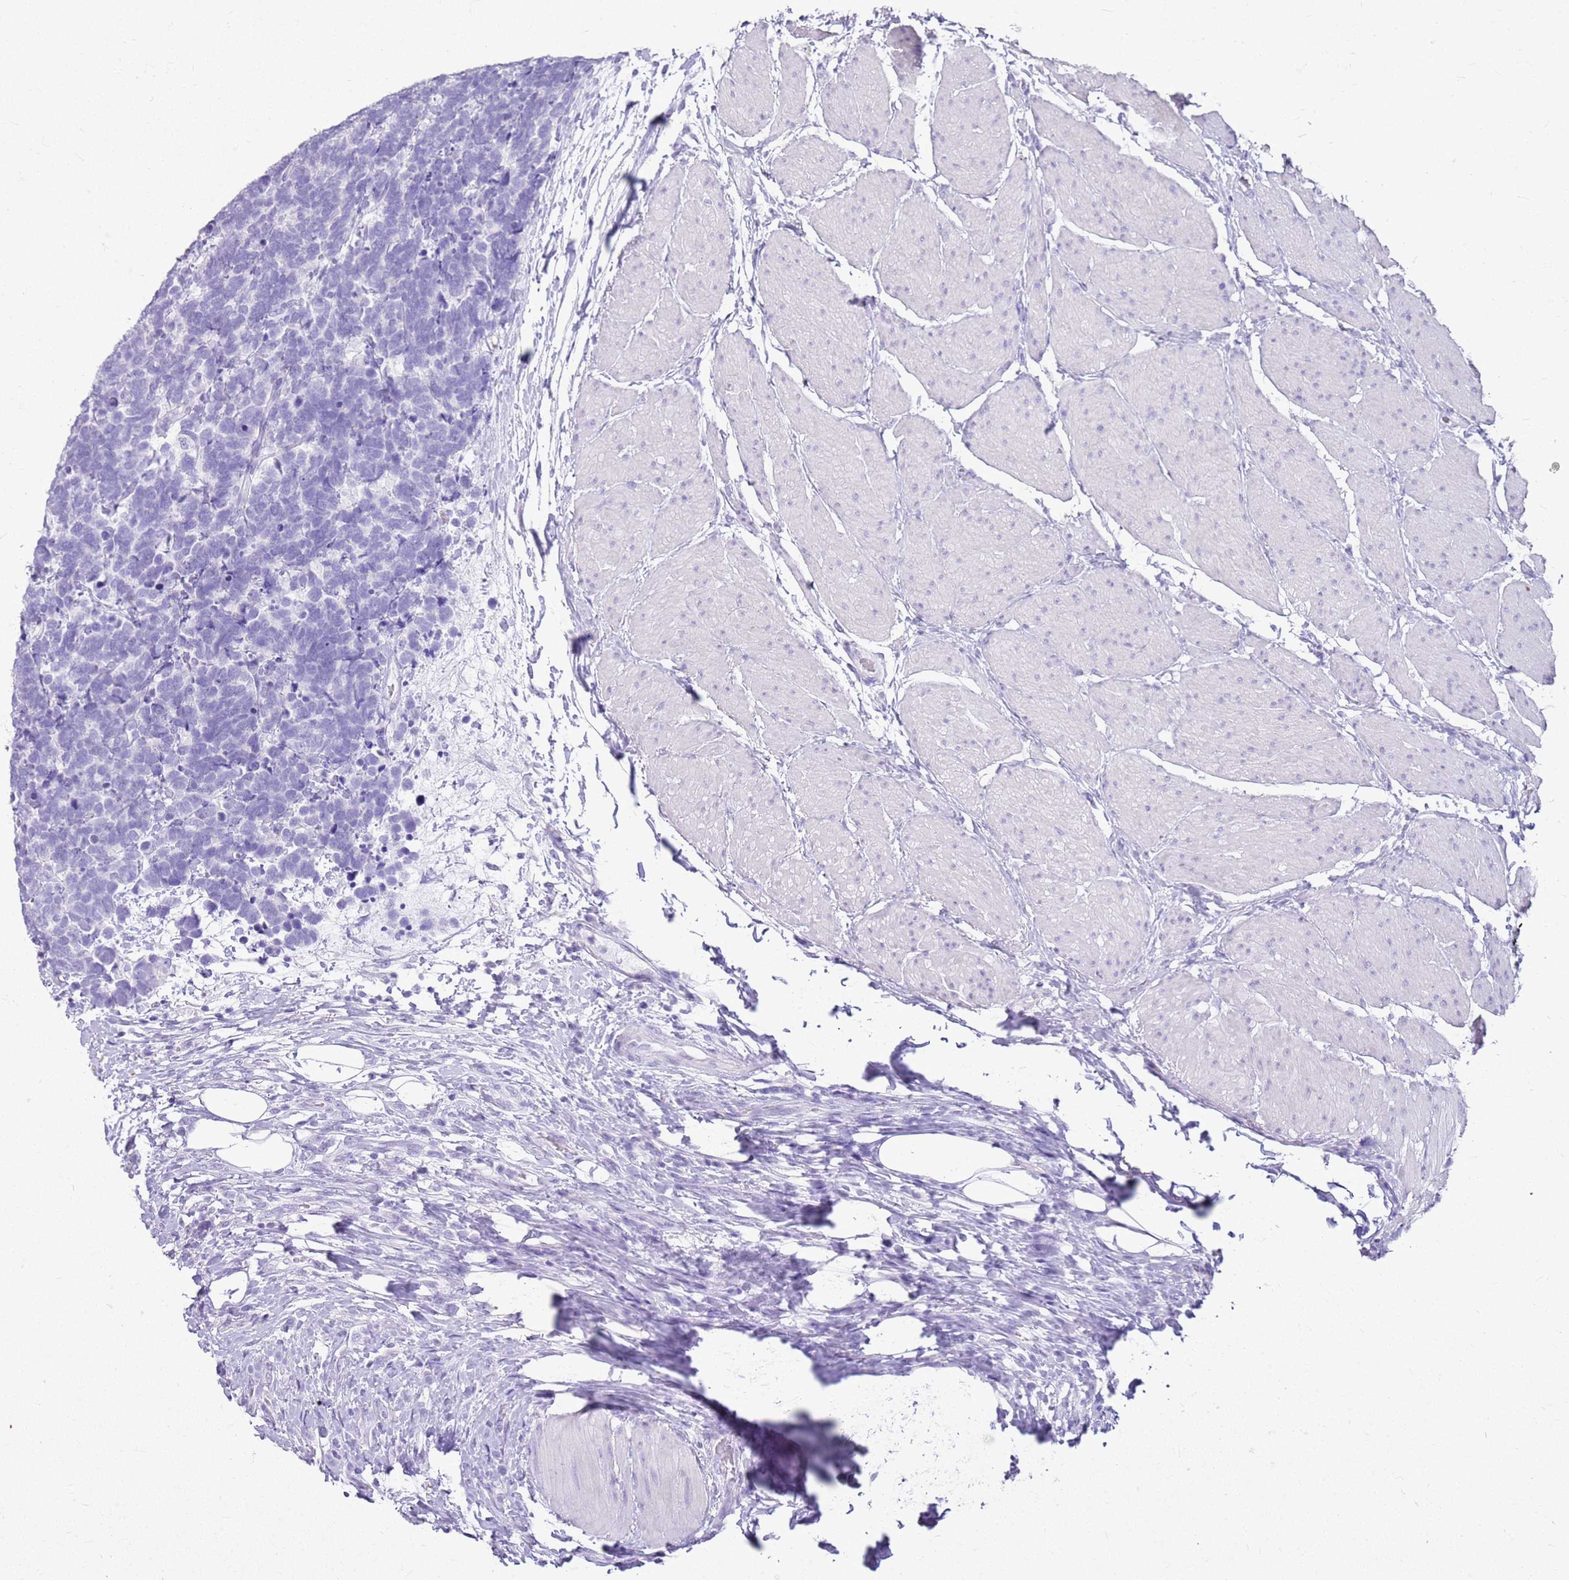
{"staining": {"intensity": "negative", "quantity": "none", "location": "none"}, "tissue": "carcinoid", "cell_type": "Tumor cells", "image_type": "cancer", "snomed": [{"axis": "morphology", "description": "Carcinoma, NOS"}, {"axis": "morphology", "description": "Carcinoid, malignant, NOS"}, {"axis": "topography", "description": "Urinary bladder"}], "caption": "An immunohistochemistry photomicrograph of carcinoid is shown. There is no staining in tumor cells of carcinoid. Nuclei are stained in blue.", "gene": "CA8", "patient": {"sex": "male", "age": 57}}